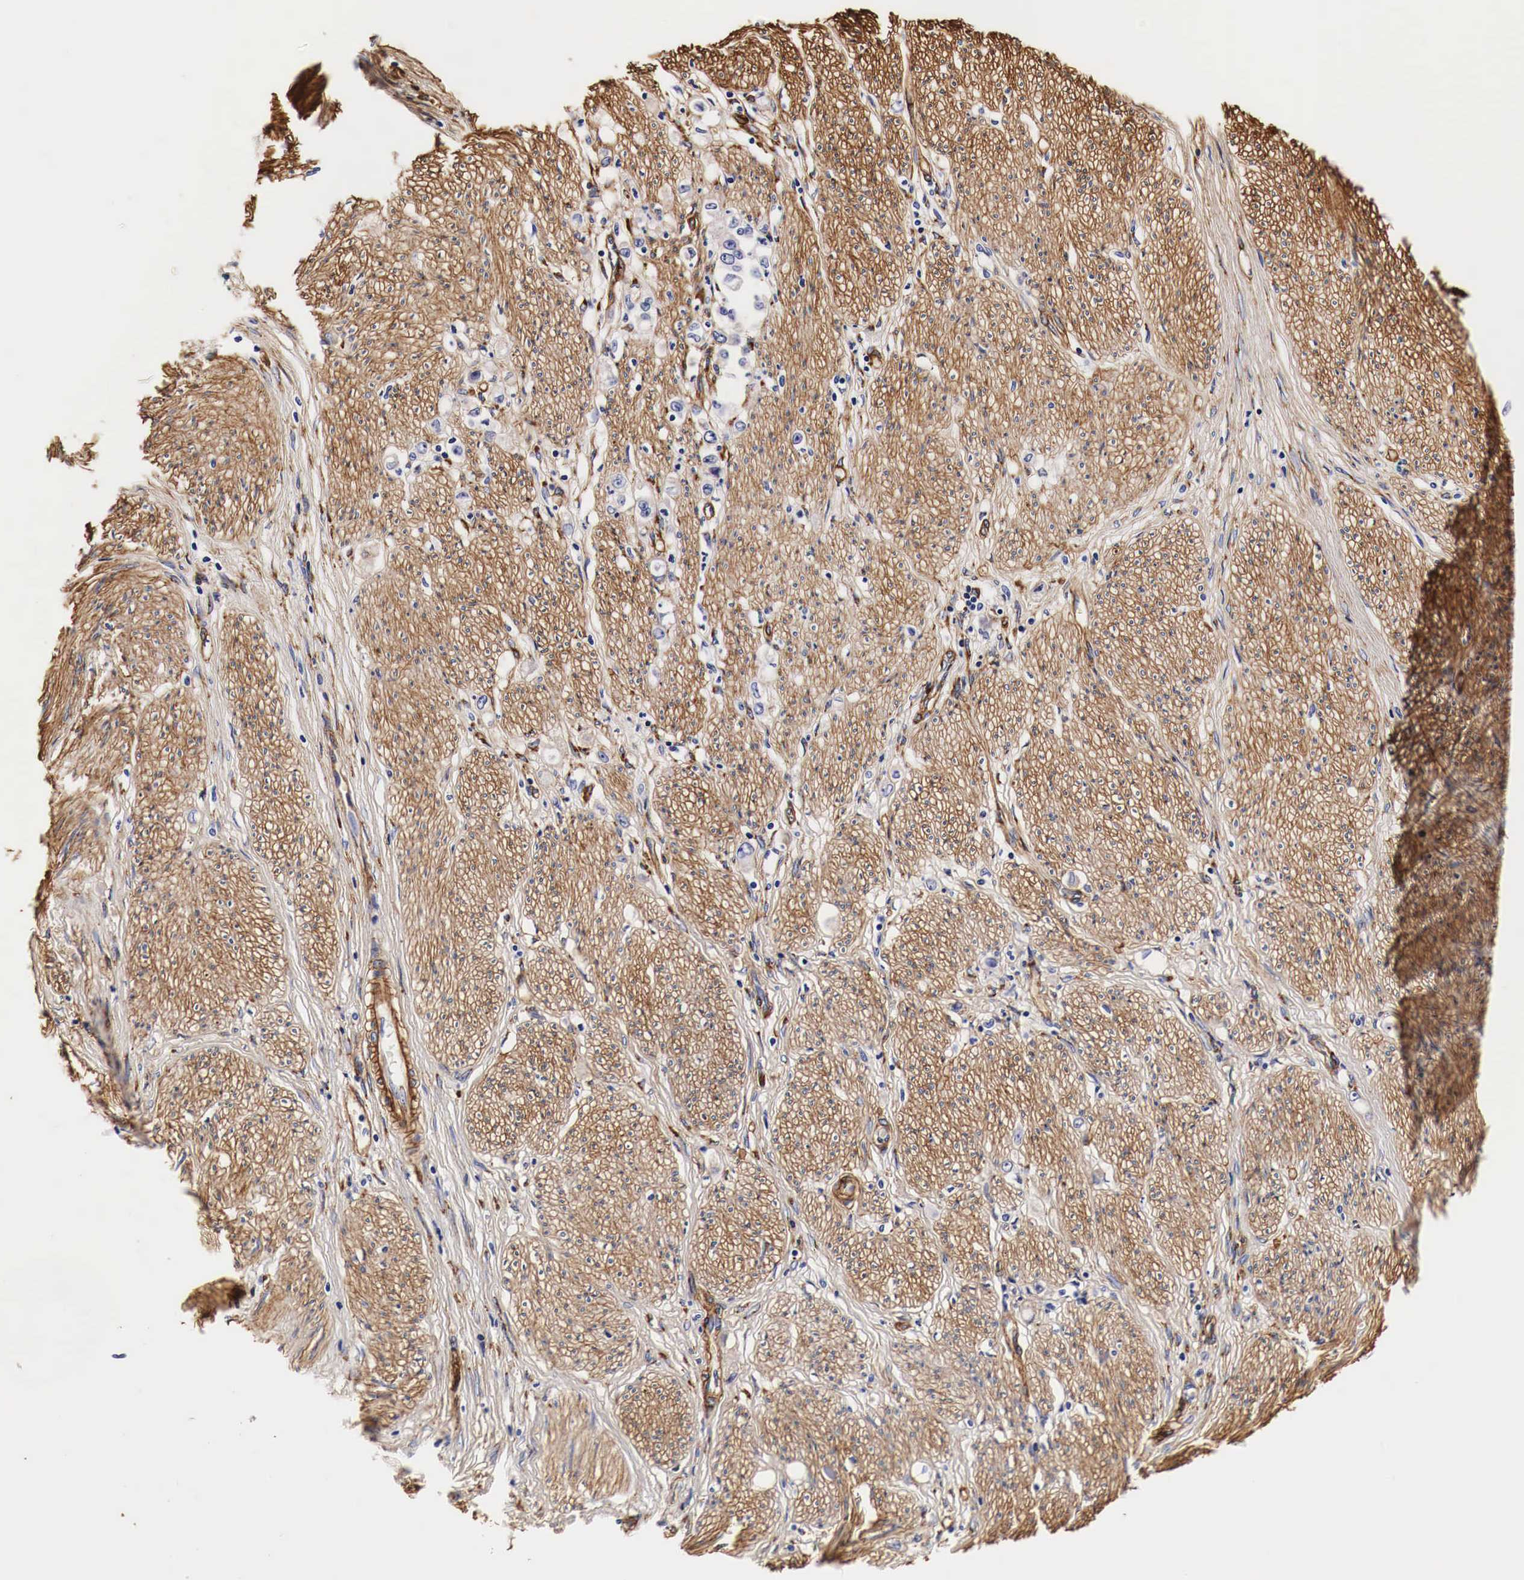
{"staining": {"intensity": "weak", "quantity": "<25%", "location": "cytoplasmic/membranous"}, "tissue": "stomach cancer", "cell_type": "Tumor cells", "image_type": "cancer", "snomed": [{"axis": "morphology", "description": "Adenocarcinoma, NOS"}, {"axis": "topography", "description": "Stomach"}], "caption": "Immunohistochemistry image of adenocarcinoma (stomach) stained for a protein (brown), which shows no staining in tumor cells.", "gene": "LAMB2", "patient": {"sex": "male", "age": 72}}